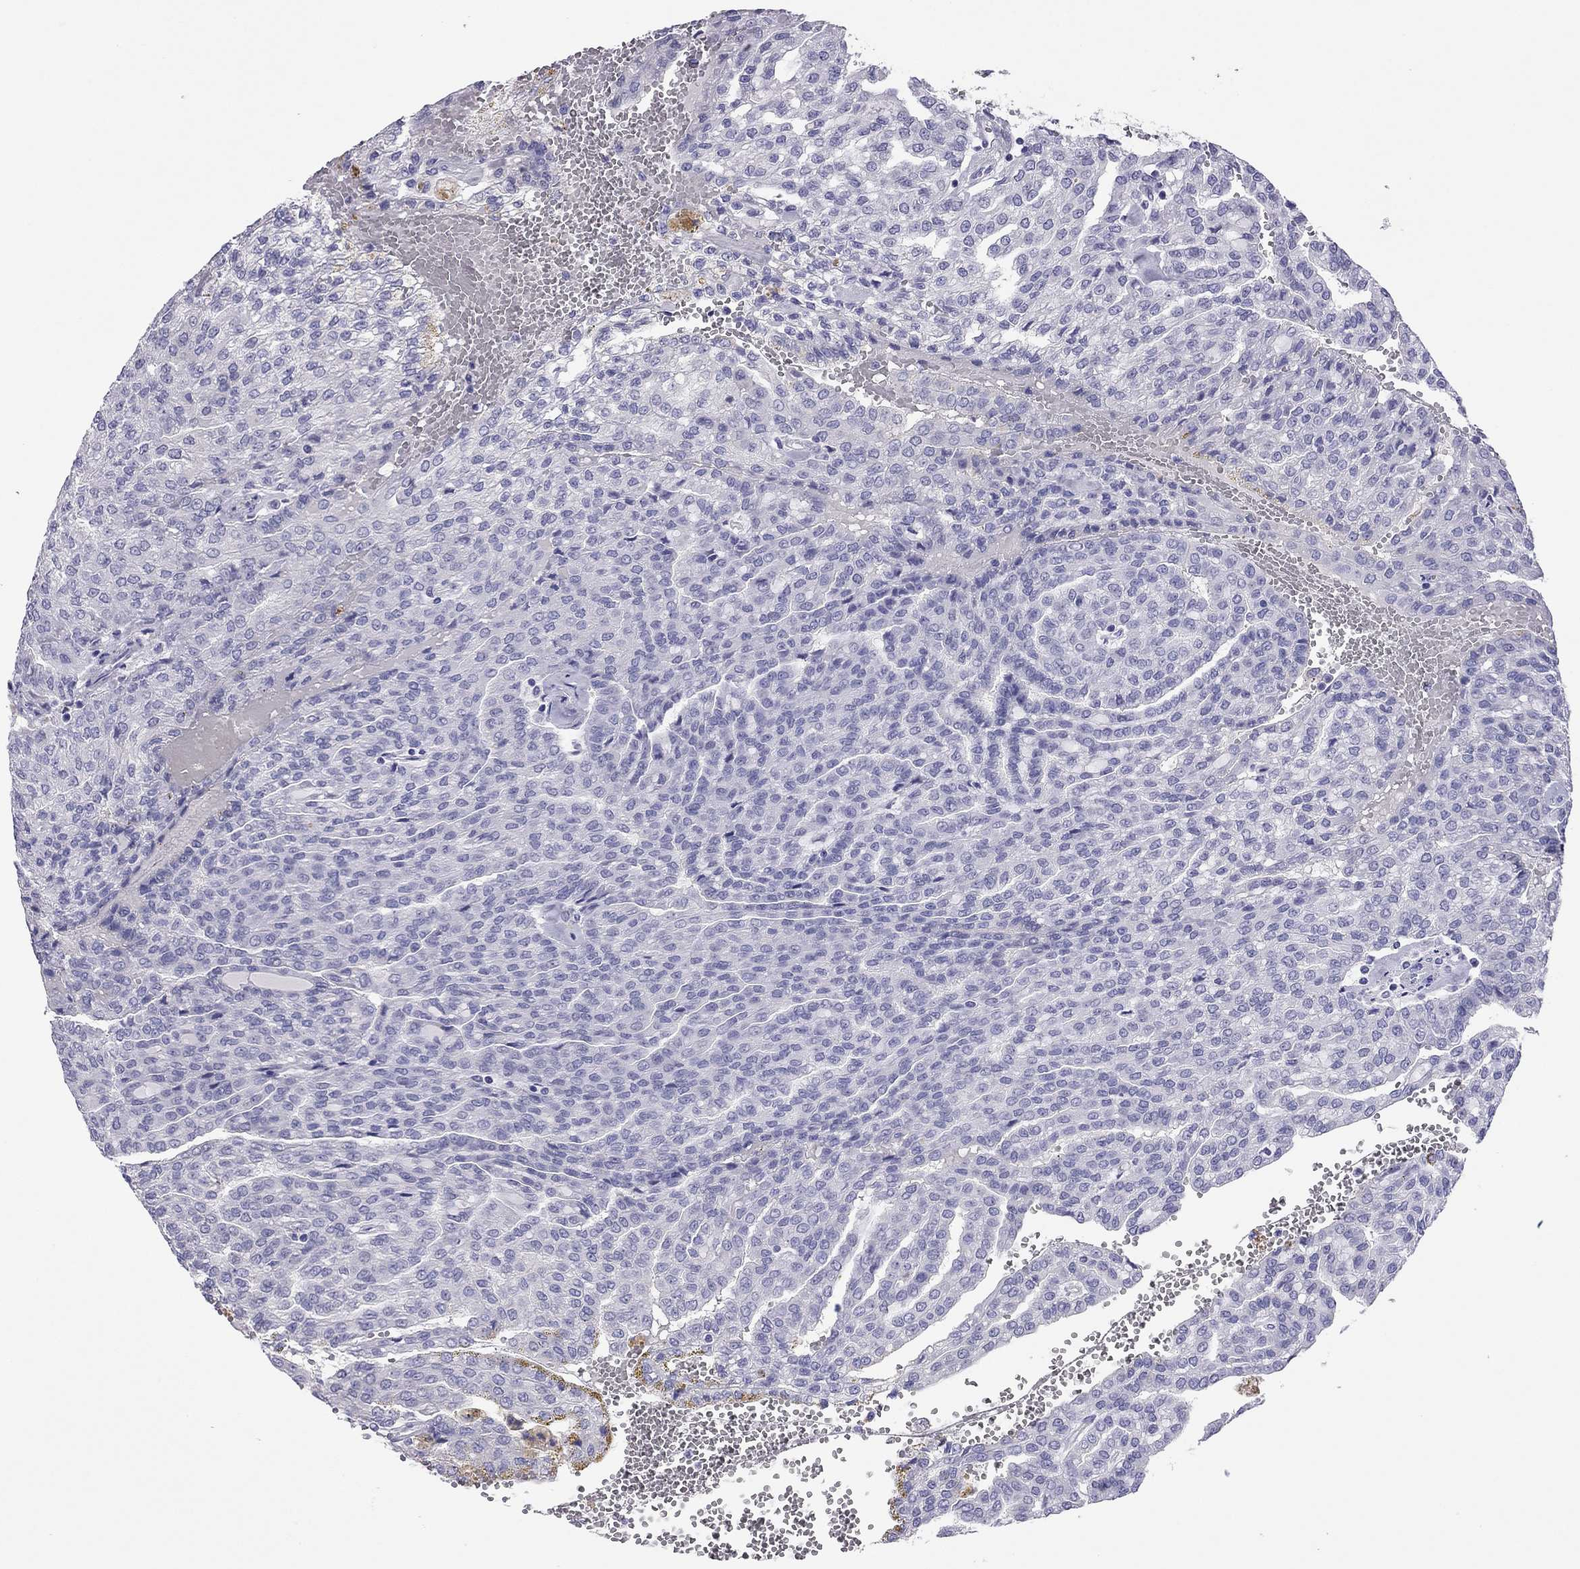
{"staining": {"intensity": "negative", "quantity": "none", "location": "none"}, "tissue": "renal cancer", "cell_type": "Tumor cells", "image_type": "cancer", "snomed": [{"axis": "morphology", "description": "Adenocarcinoma, NOS"}, {"axis": "topography", "description": "Kidney"}], "caption": "Tumor cells are negative for protein expression in human renal cancer (adenocarcinoma).", "gene": "ODF4", "patient": {"sex": "male", "age": 63}}